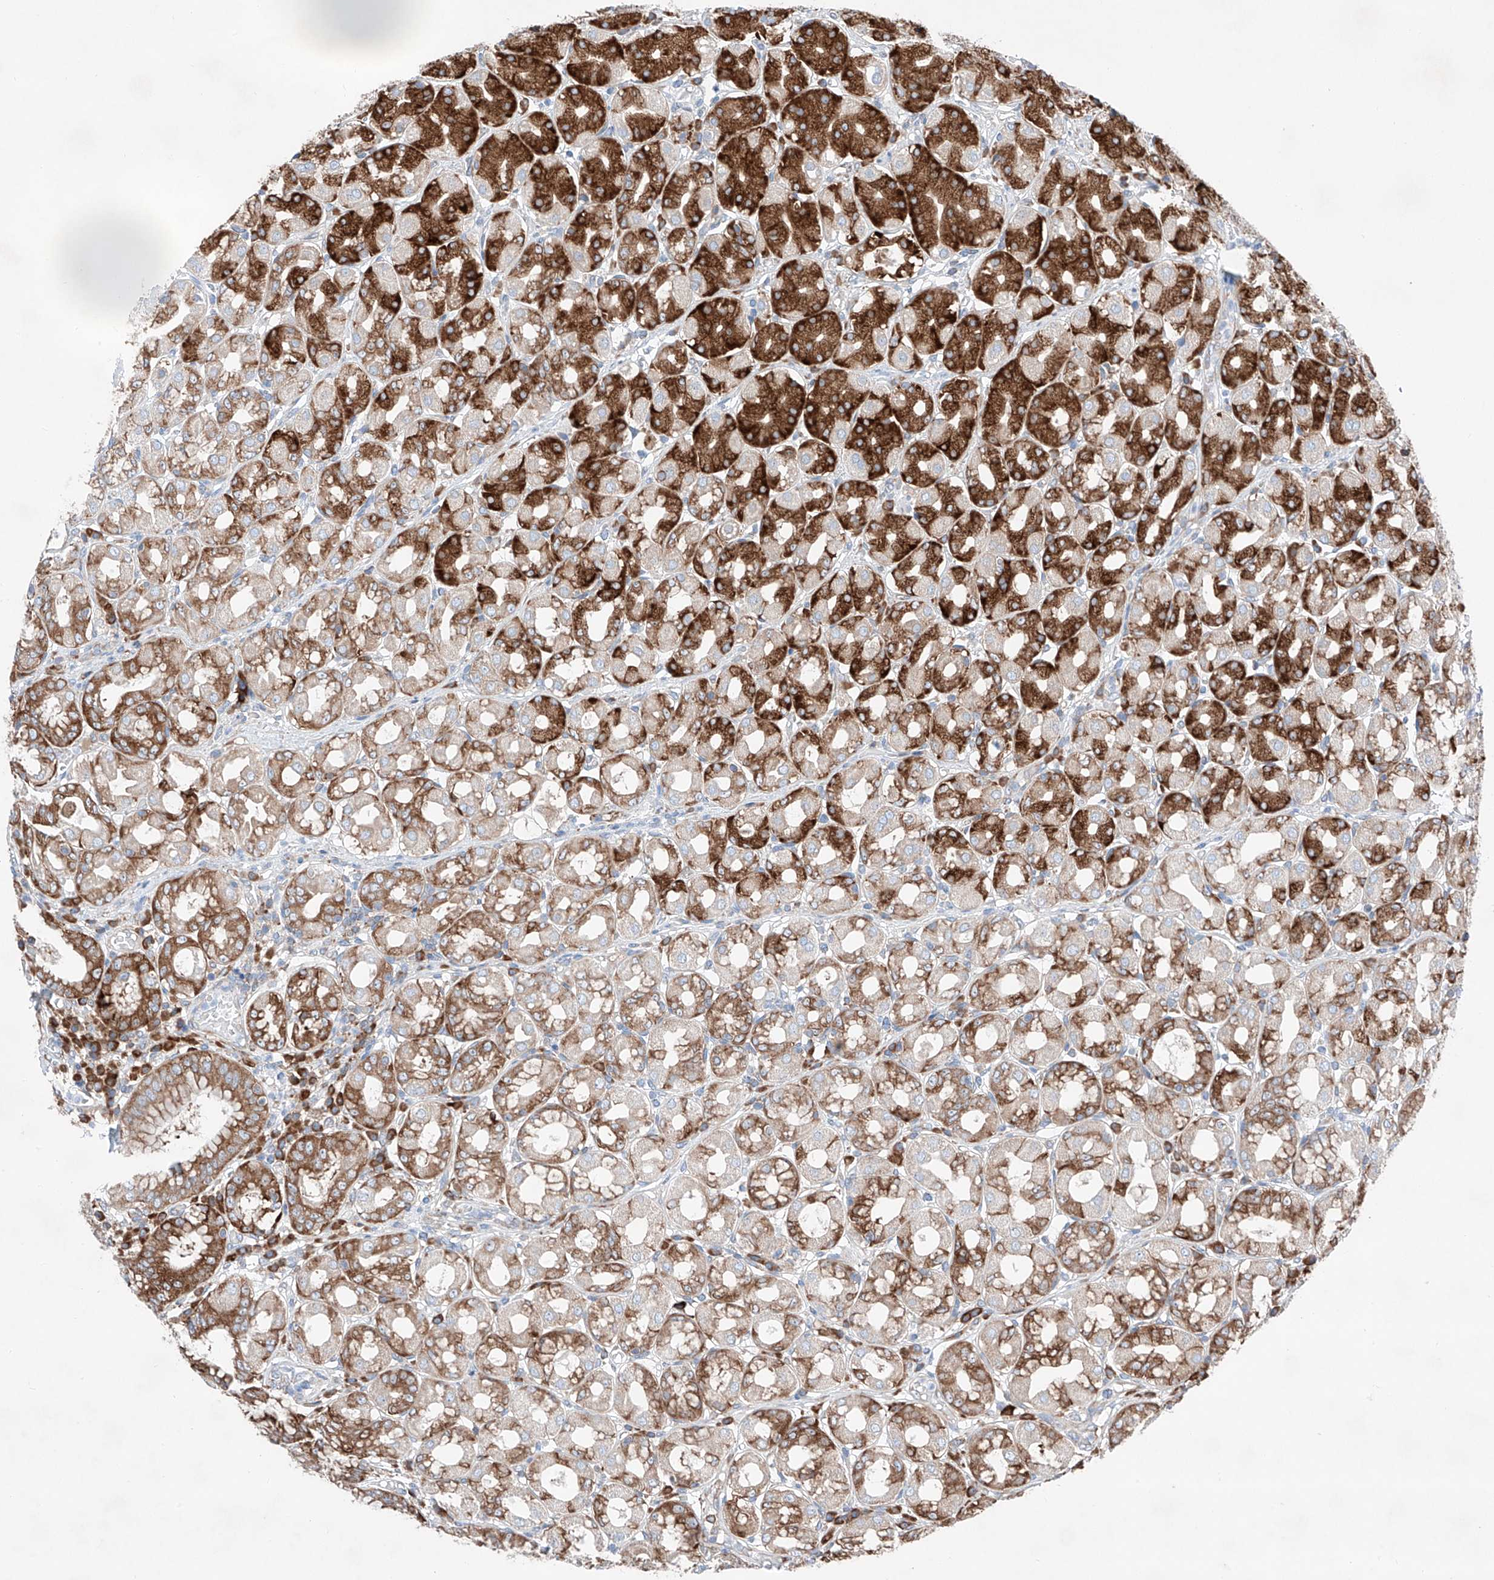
{"staining": {"intensity": "strong", "quantity": ">75%", "location": "cytoplasmic/membranous"}, "tissue": "stomach", "cell_type": "Glandular cells", "image_type": "normal", "snomed": [{"axis": "morphology", "description": "Normal tissue, NOS"}, {"axis": "topography", "description": "Stomach"}, {"axis": "topography", "description": "Stomach, lower"}], "caption": "An immunohistochemistry (IHC) image of unremarkable tissue is shown. Protein staining in brown shows strong cytoplasmic/membranous positivity in stomach within glandular cells.", "gene": "CRELD1", "patient": {"sex": "female", "age": 56}}